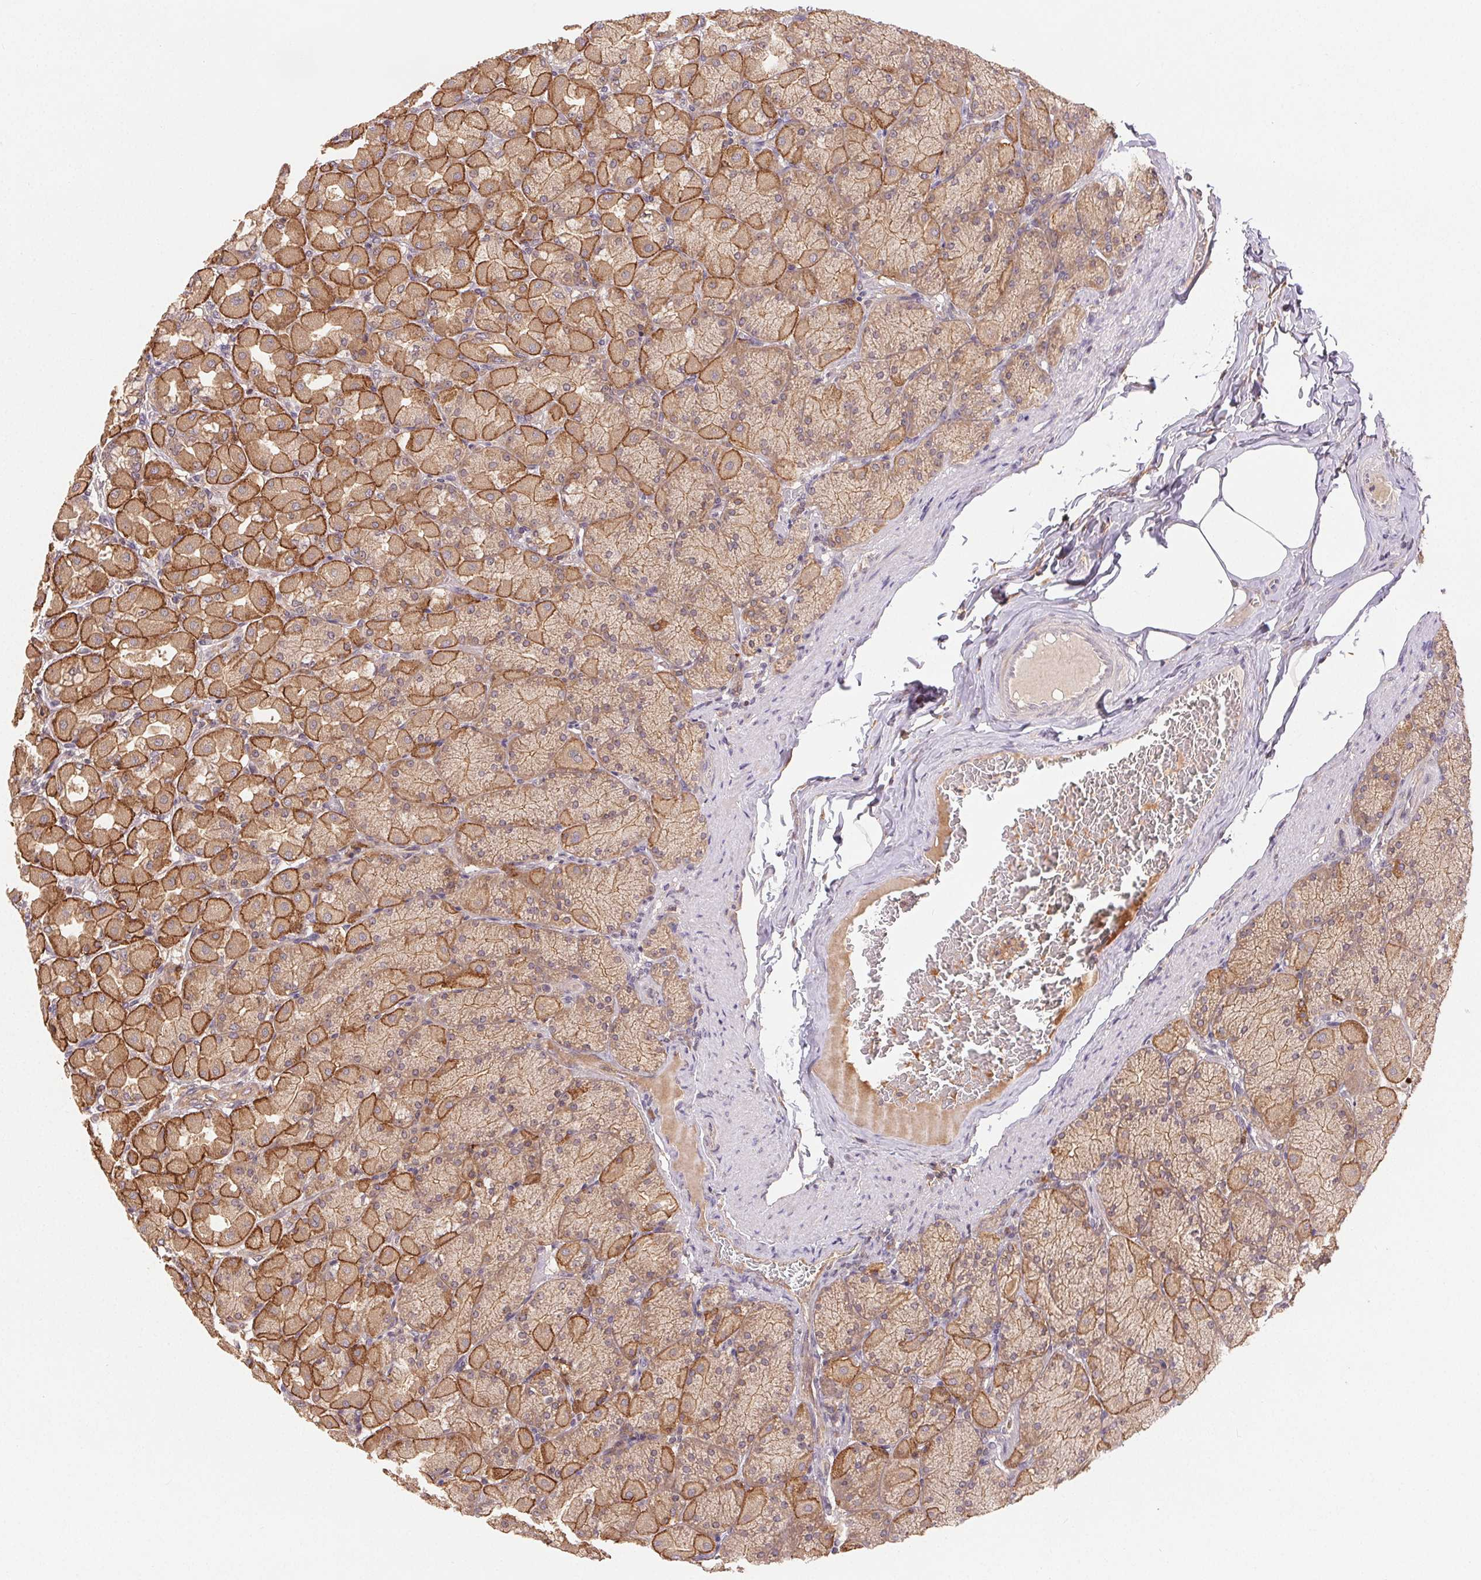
{"staining": {"intensity": "strong", "quantity": "25%-75%", "location": "cytoplasmic/membranous"}, "tissue": "stomach", "cell_type": "Glandular cells", "image_type": "normal", "snomed": [{"axis": "morphology", "description": "Normal tissue, NOS"}, {"axis": "topography", "description": "Stomach, upper"}], "caption": "An image of human stomach stained for a protein shows strong cytoplasmic/membranous brown staining in glandular cells.", "gene": "MAPKAPK2", "patient": {"sex": "female", "age": 56}}